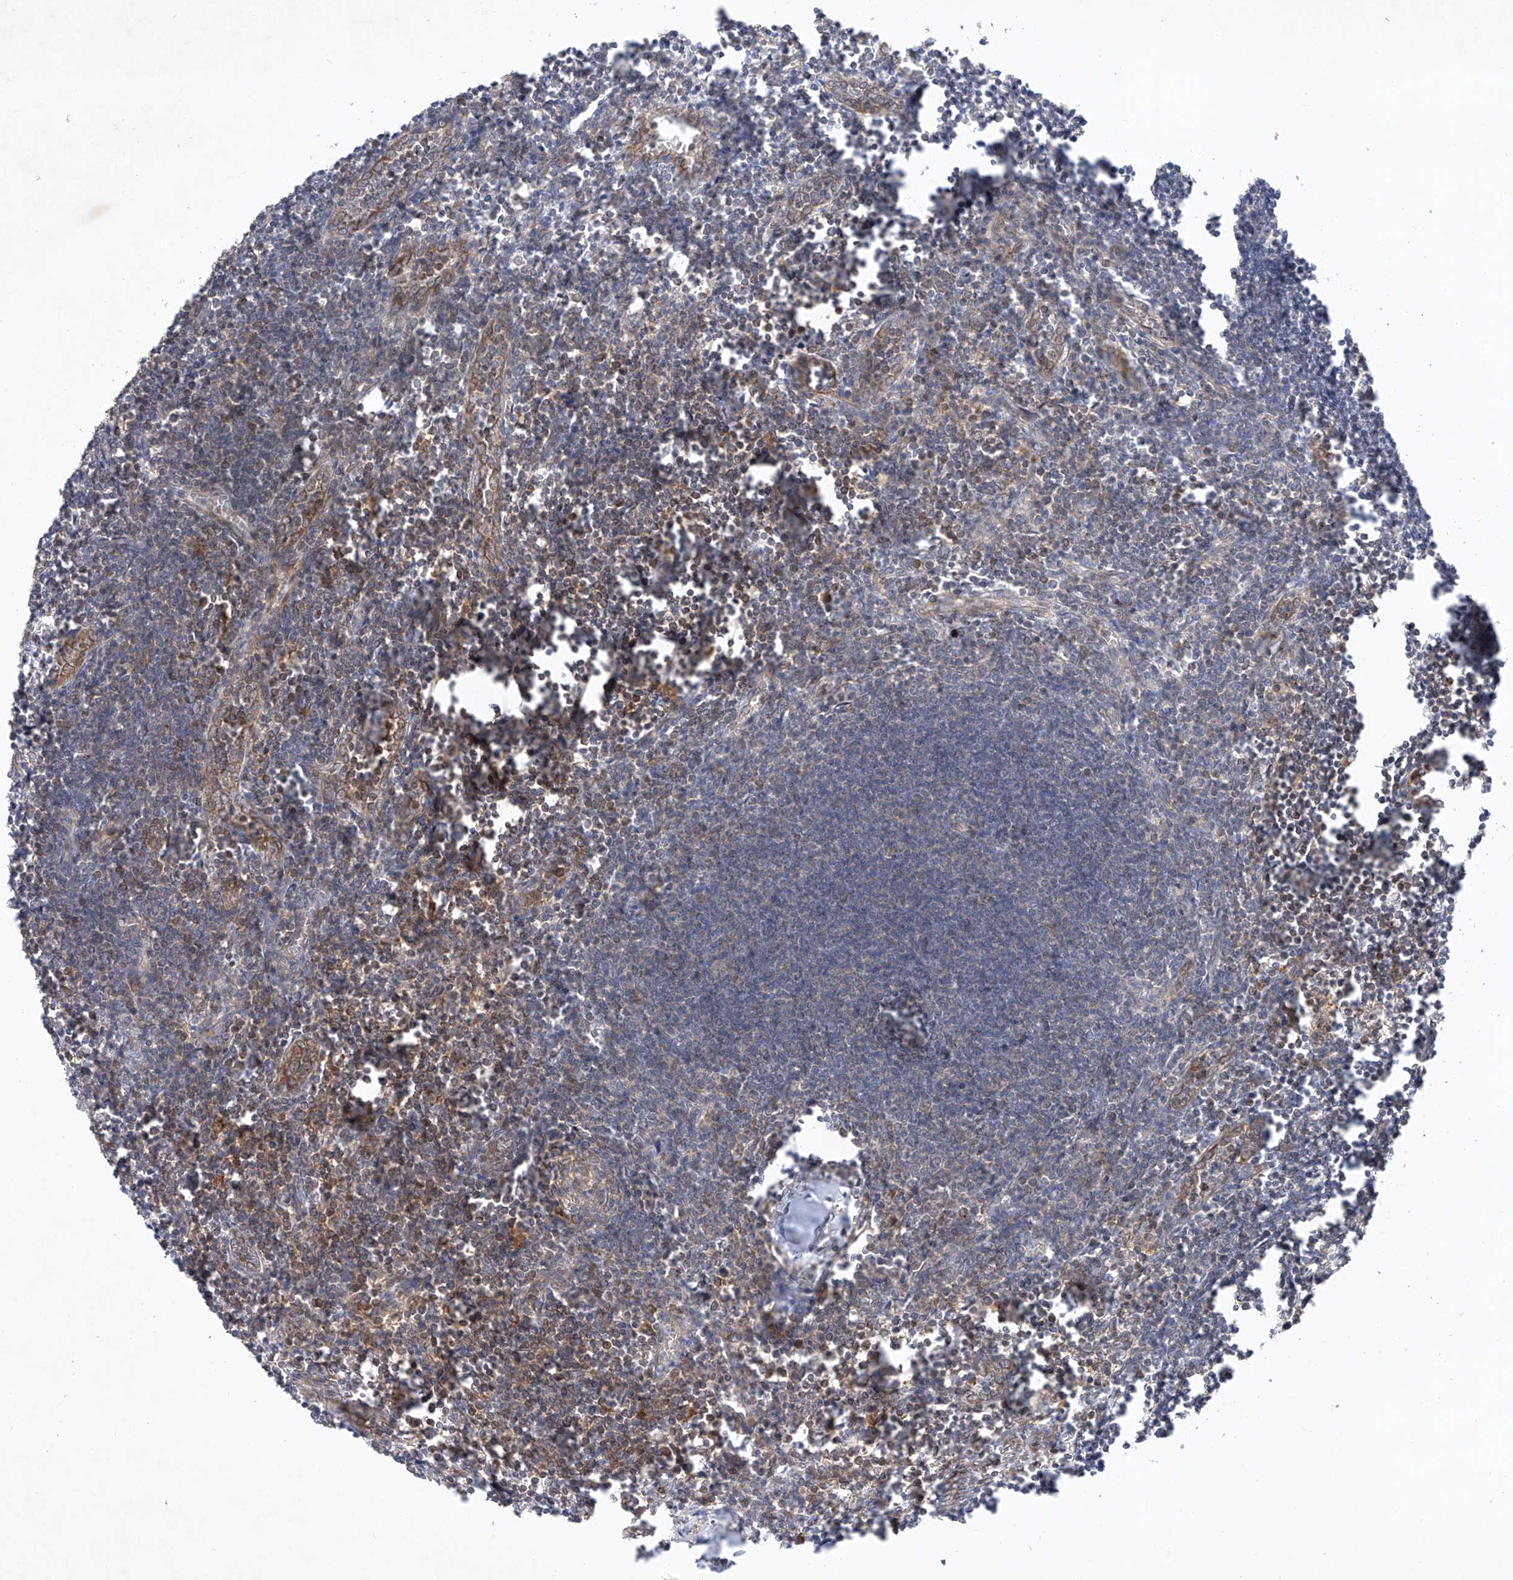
{"staining": {"intensity": "weak", "quantity": ">75%", "location": "cytoplasmic/membranous"}, "tissue": "lymph node", "cell_type": "Germinal center cells", "image_type": "normal", "snomed": [{"axis": "morphology", "description": "Normal tissue, NOS"}, {"axis": "morphology", "description": "Malignant melanoma, Metastatic site"}, {"axis": "topography", "description": "Lymph node"}], "caption": "Immunohistochemical staining of normal human lymph node reveals weak cytoplasmic/membranous protein expression in about >75% of germinal center cells. The staining is performed using DAB (3,3'-diaminobenzidine) brown chromogen to label protein expression. The nuclei are counter-stained blue using hematoxylin.", "gene": "ARHGAP33", "patient": {"sex": "male", "age": 41}}